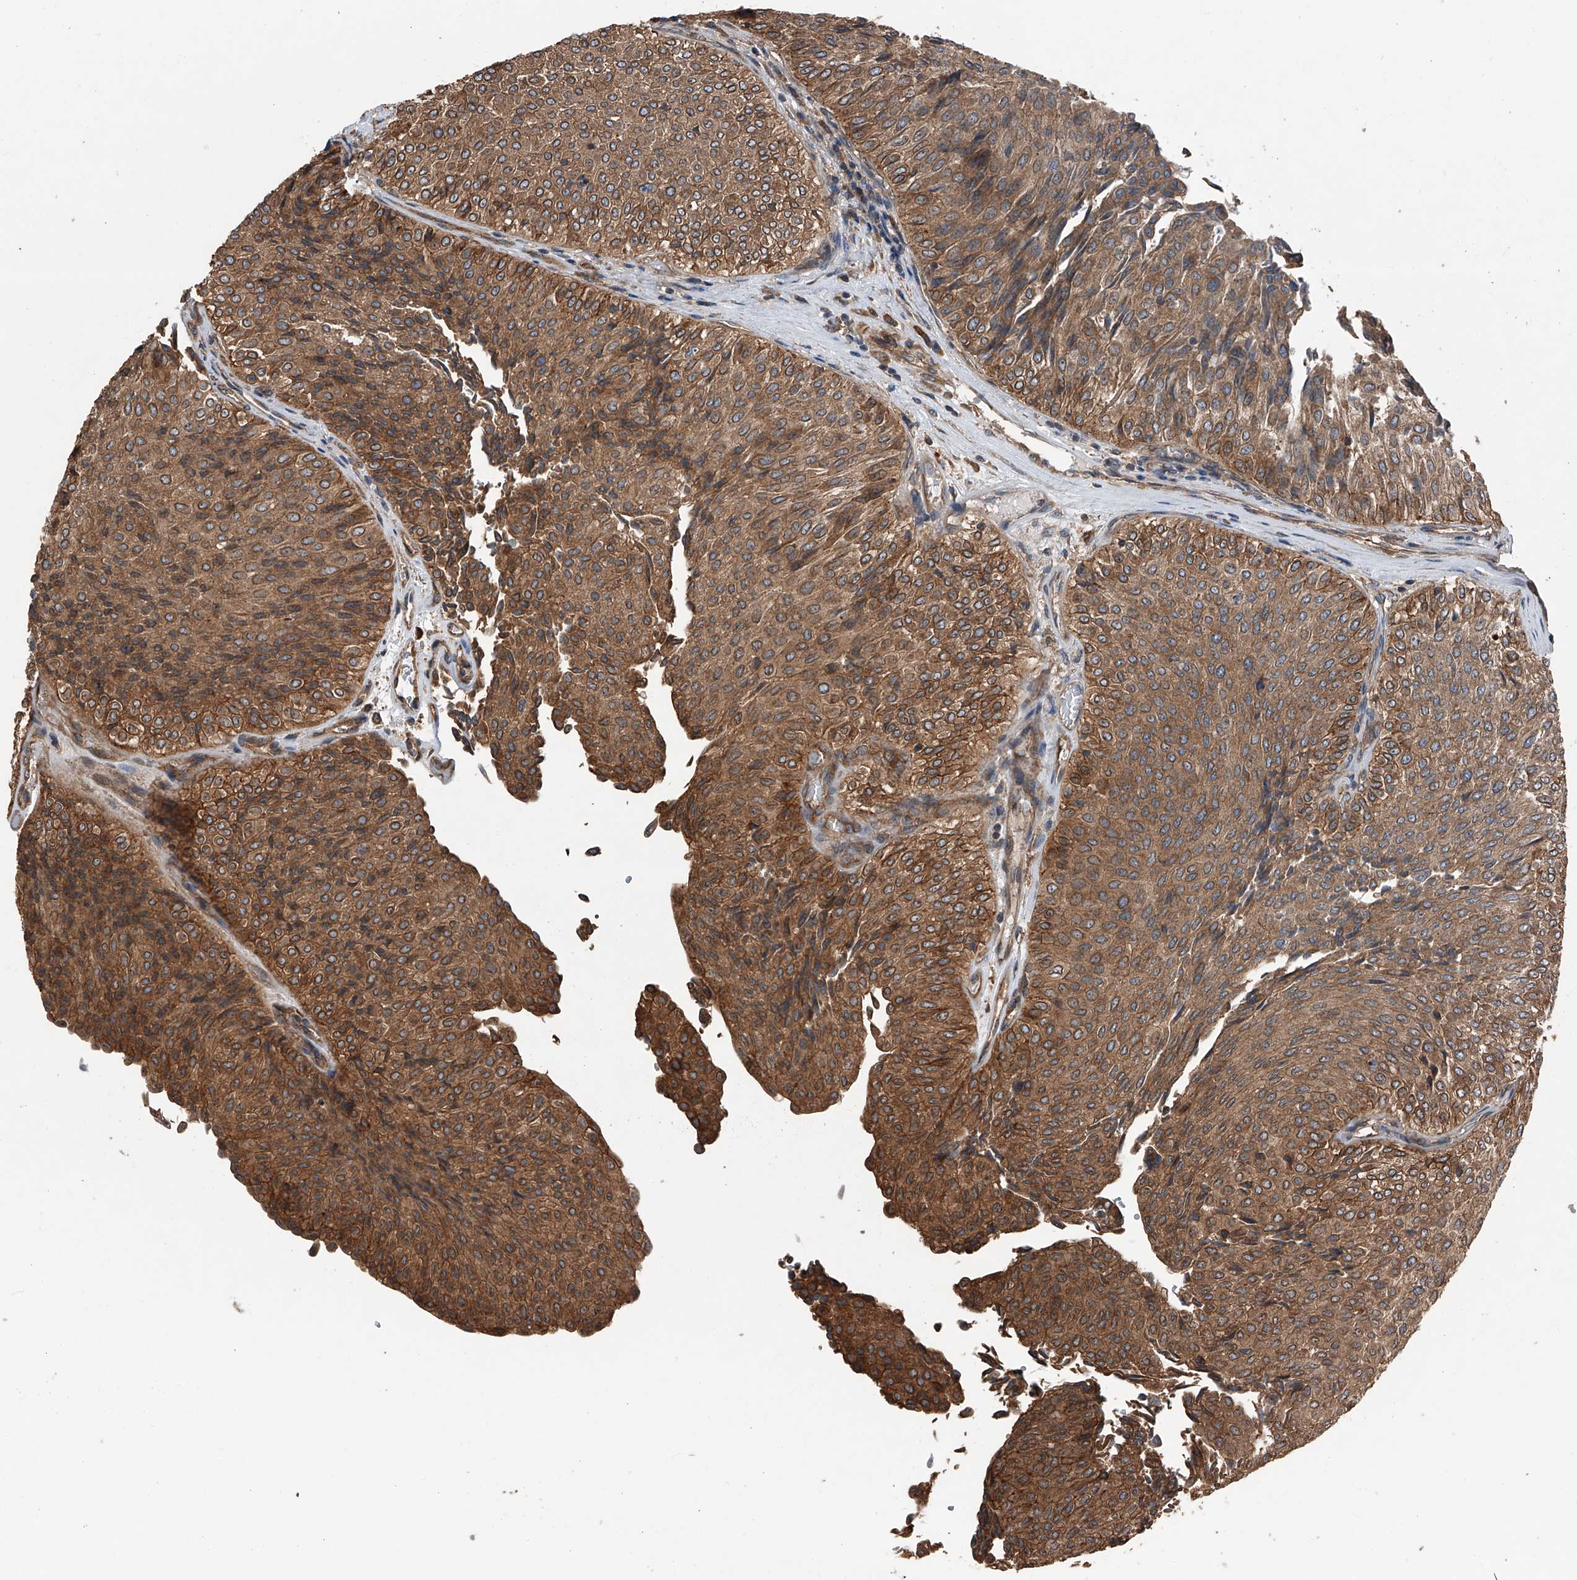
{"staining": {"intensity": "strong", "quantity": ">75%", "location": "cytoplasmic/membranous"}, "tissue": "urothelial cancer", "cell_type": "Tumor cells", "image_type": "cancer", "snomed": [{"axis": "morphology", "description": "Urothelial carcinoma, Low grade"}, {"axis": "topography", "description": "Urinary bladder"}], "caption": "Human urothelial cancer stained with a protein marker exhibits strong staining in tumor cells.", "gene": "KCNJ2", "patient": {"sex": "male", "age": 78}}